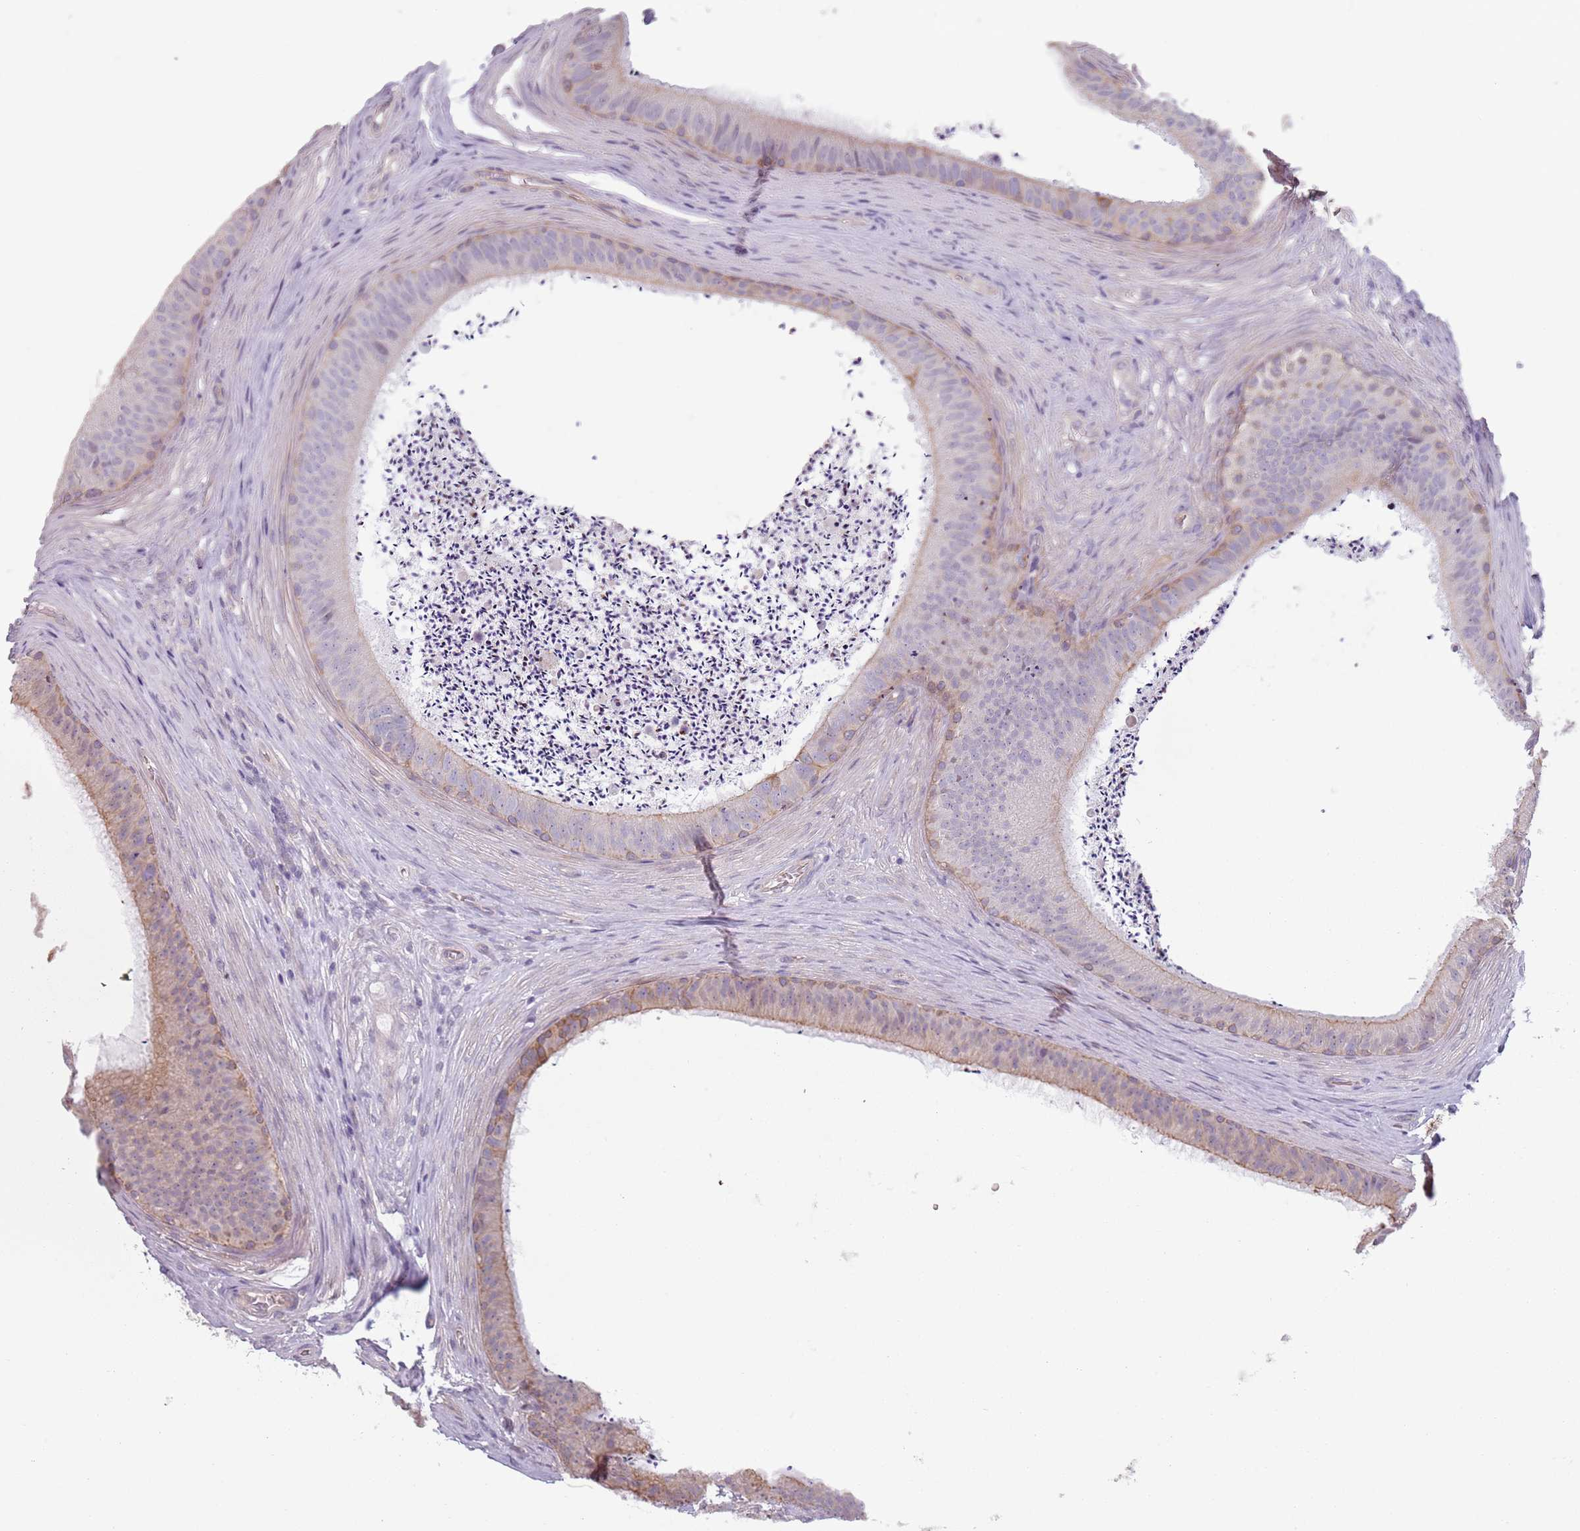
{"staining": {"intensity": "weak", "quantity": "<25%", "location": "cytoplasmic/membranous"}, "tissue": "epididymis", "cell_type": "Glandular cells", "image_type": "normal", "snomed": [{"axis": "morphology", "description": "Normal tissue, NOS"}, {"axis": "topography", "description": "Testis"}, {"axis": "topography", "description": "Epididymis"}], "caption": "High power microscopy image of an IHC micrograph of benign epididymis, revealing no significant staining in glandular cells.", "gene": "TLCD2", "patient": {"sex": "male", "age": 41}}